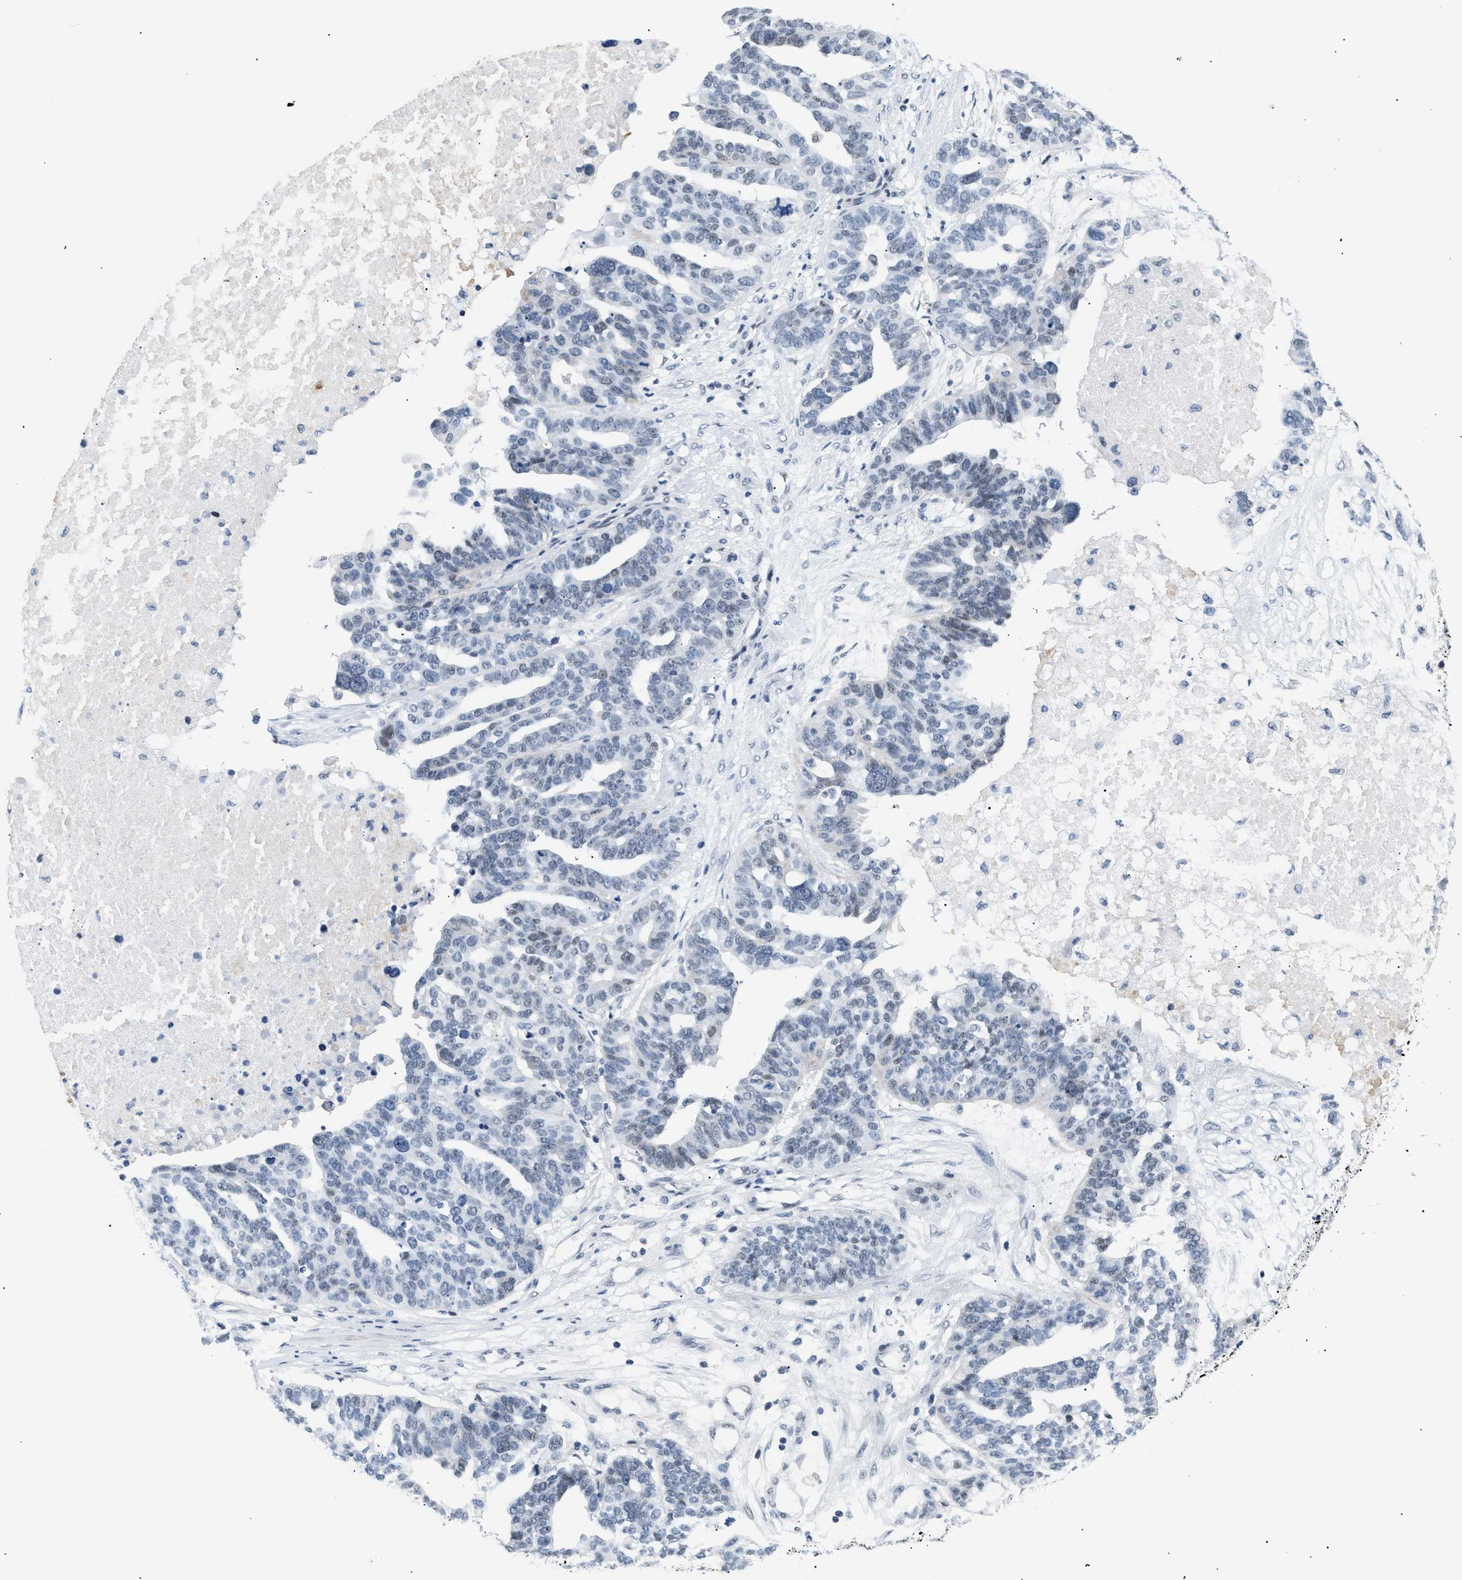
{"staining": {"intensity": "weak", "quantity": "<25%", "location": "nuclear"}, "tissue": "ovarian cancer", "cell_type": "Tumor cells", "image_type": "cancer", "snomed": [{"axis": "morphology", "description": "Cystadenocarcinoma, serous, NOS"}, {"axis": "topography", "description": "Ovary"}], "caption": "A high-resolution micrograph shows immunohistochemistry staining of ovarian cancer, which exhibits no significant staining in tumor cells.", "gene": "KCNC3", "patient": {"sex": "female", "age": 59}}